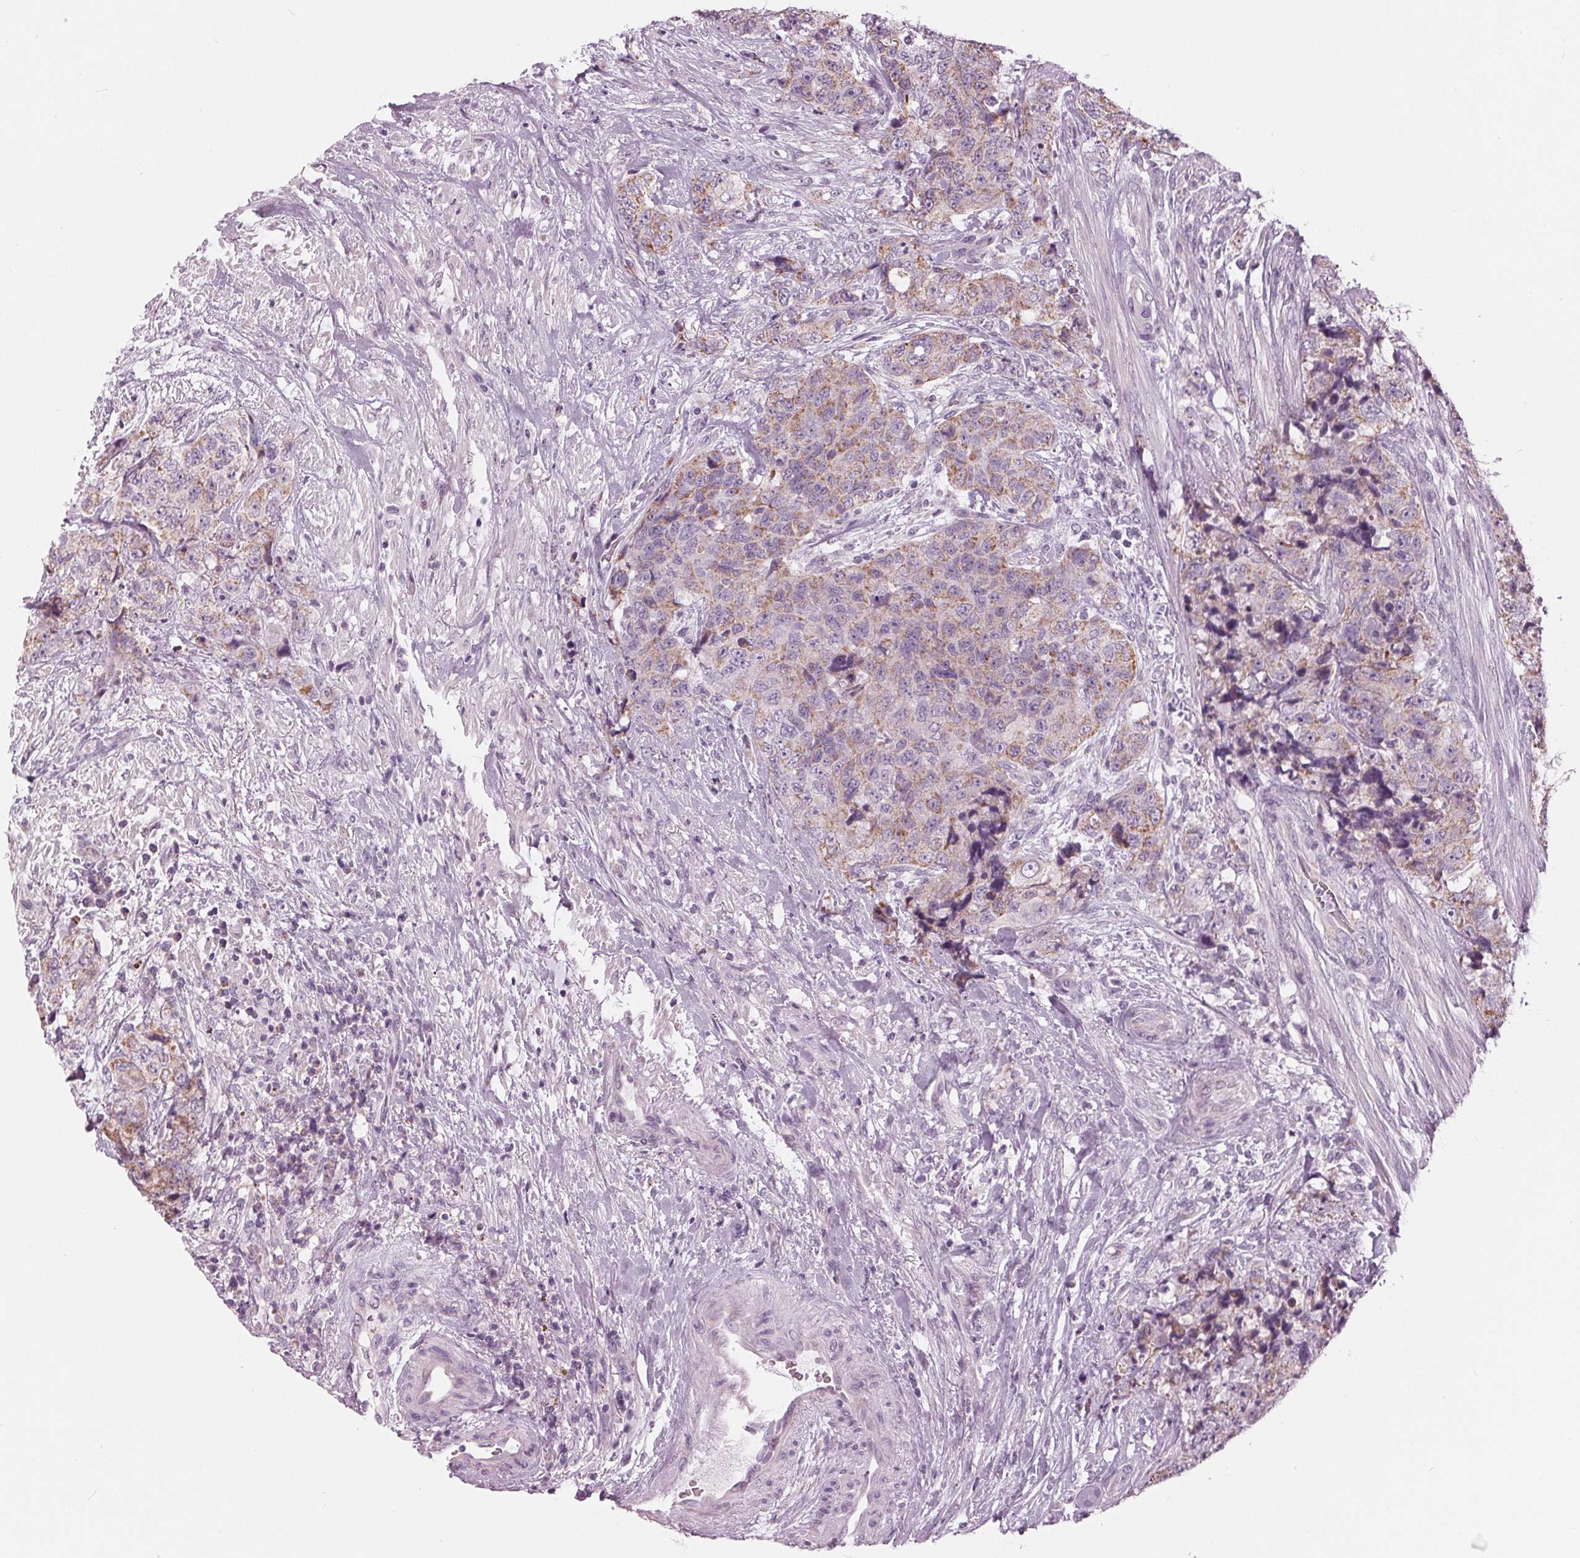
{"staining": {"intensity": "moderate", "quantity": "<25%", "location": "cytoplasmic/membranous"}, "tissue": "urothelial cancer", "cell_type": "Tumor cells", "image_type": "cancer", "snomed": [{"axis": "morphology", "description": "Urothelial carcinoma, High grade"}, {"axis": "topography", "description": "Urinary bladder"}], "caption": "Moderate cytoplasmic/membranous staining is identified in about <25% of tumor cells in urothelial cancer. (brown staining indicates protein expression, while blue staining denotes nuclei).", "gene": "SAMD4A", "patient": {"sex": "female", "age": 78}}